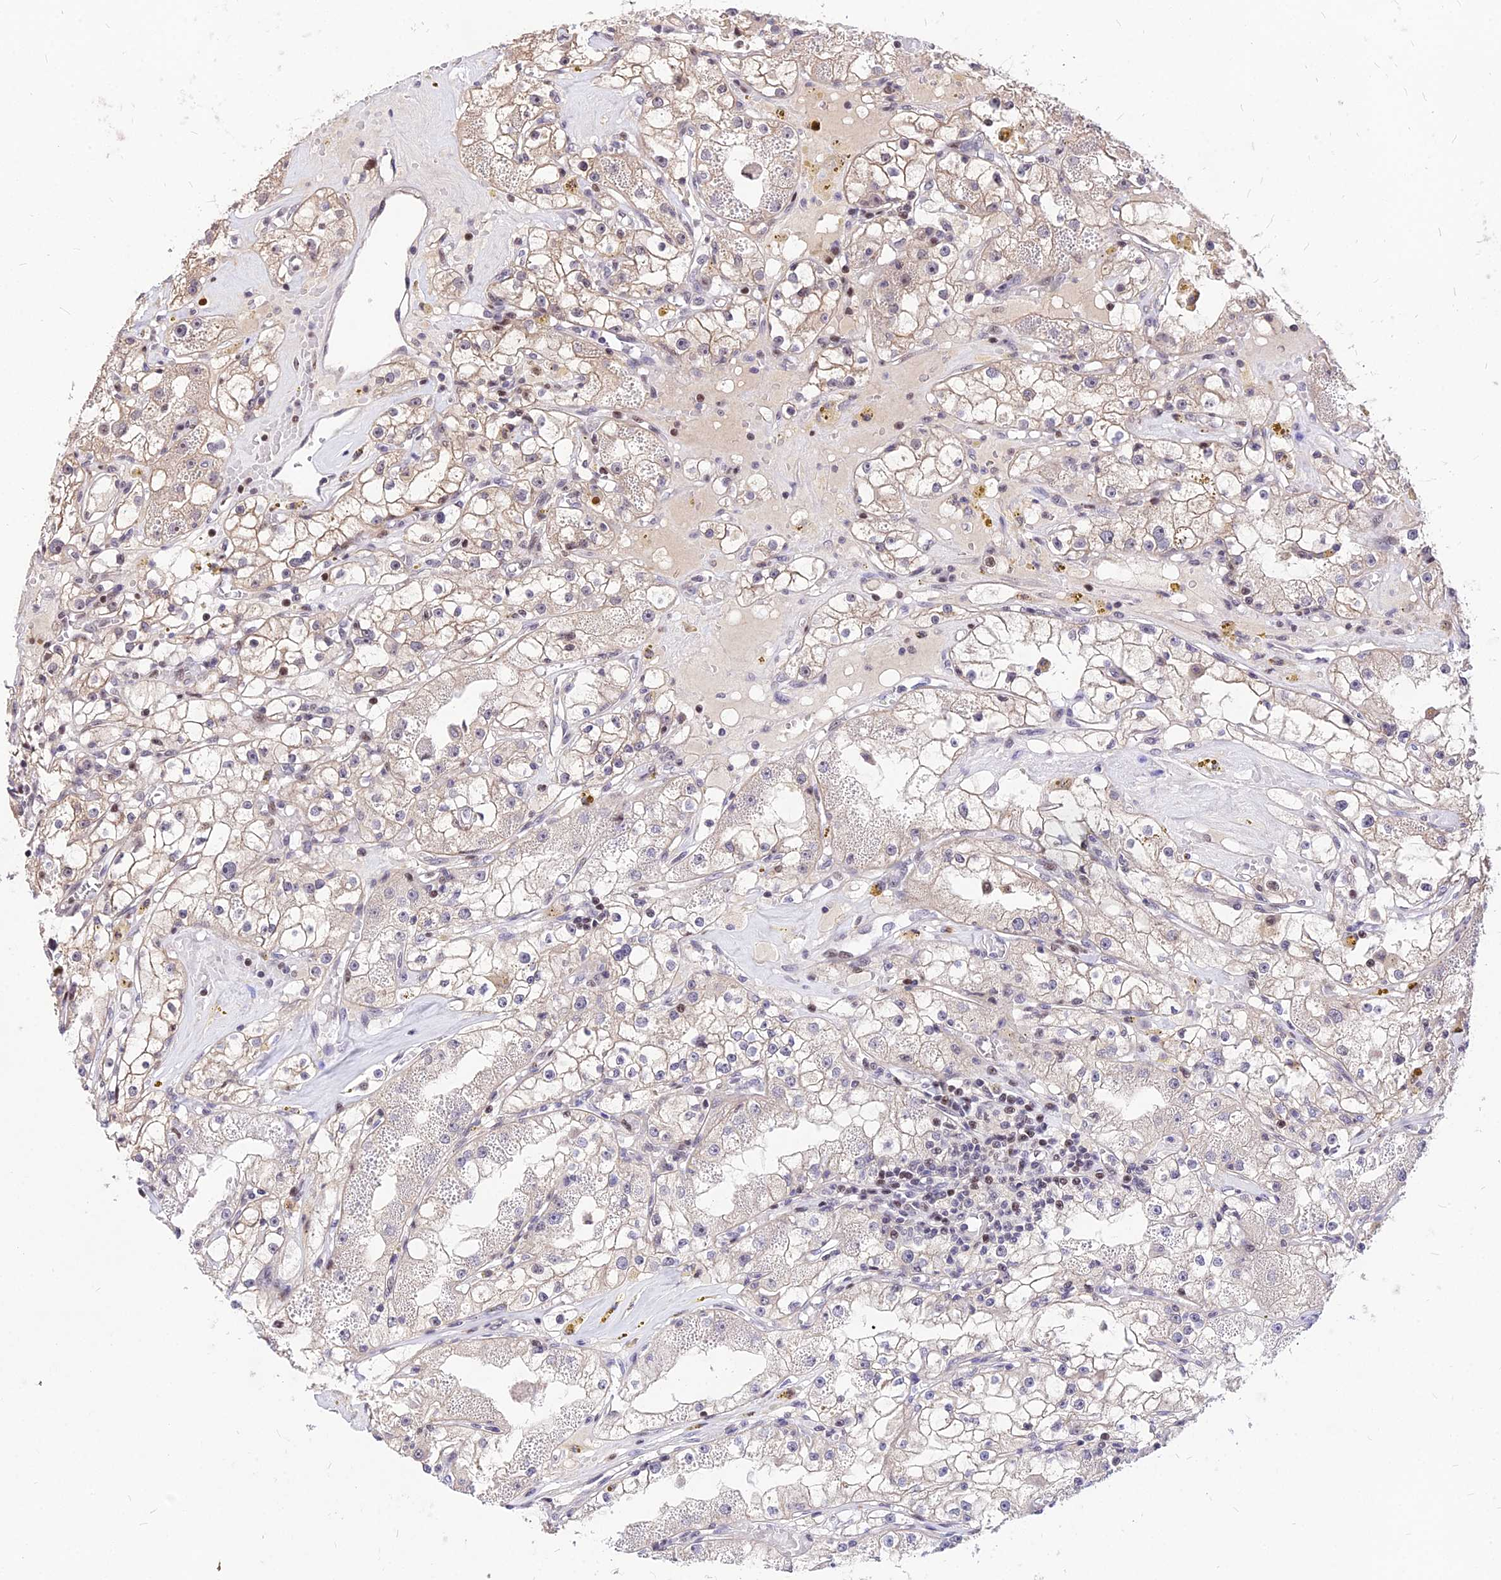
{"staining": {"intensity": "weak", "quantity": "<25%", "location": "cytoplasmic/membranous"}, "tissue": "renal cancer", "cell_type": "Tumor cells", "image_type": "cancer", "snomed": [{"axis": "morphology", "description": "Adenocarcinoma, NOS"}, {"axis": "topography", "description": "Kidney"}], "caption": "Renal cancer stained for a protein using IHC shows no expression tumor cells.", "gene": "DDX55", "patient": {"sex": "male", "age": 56}}